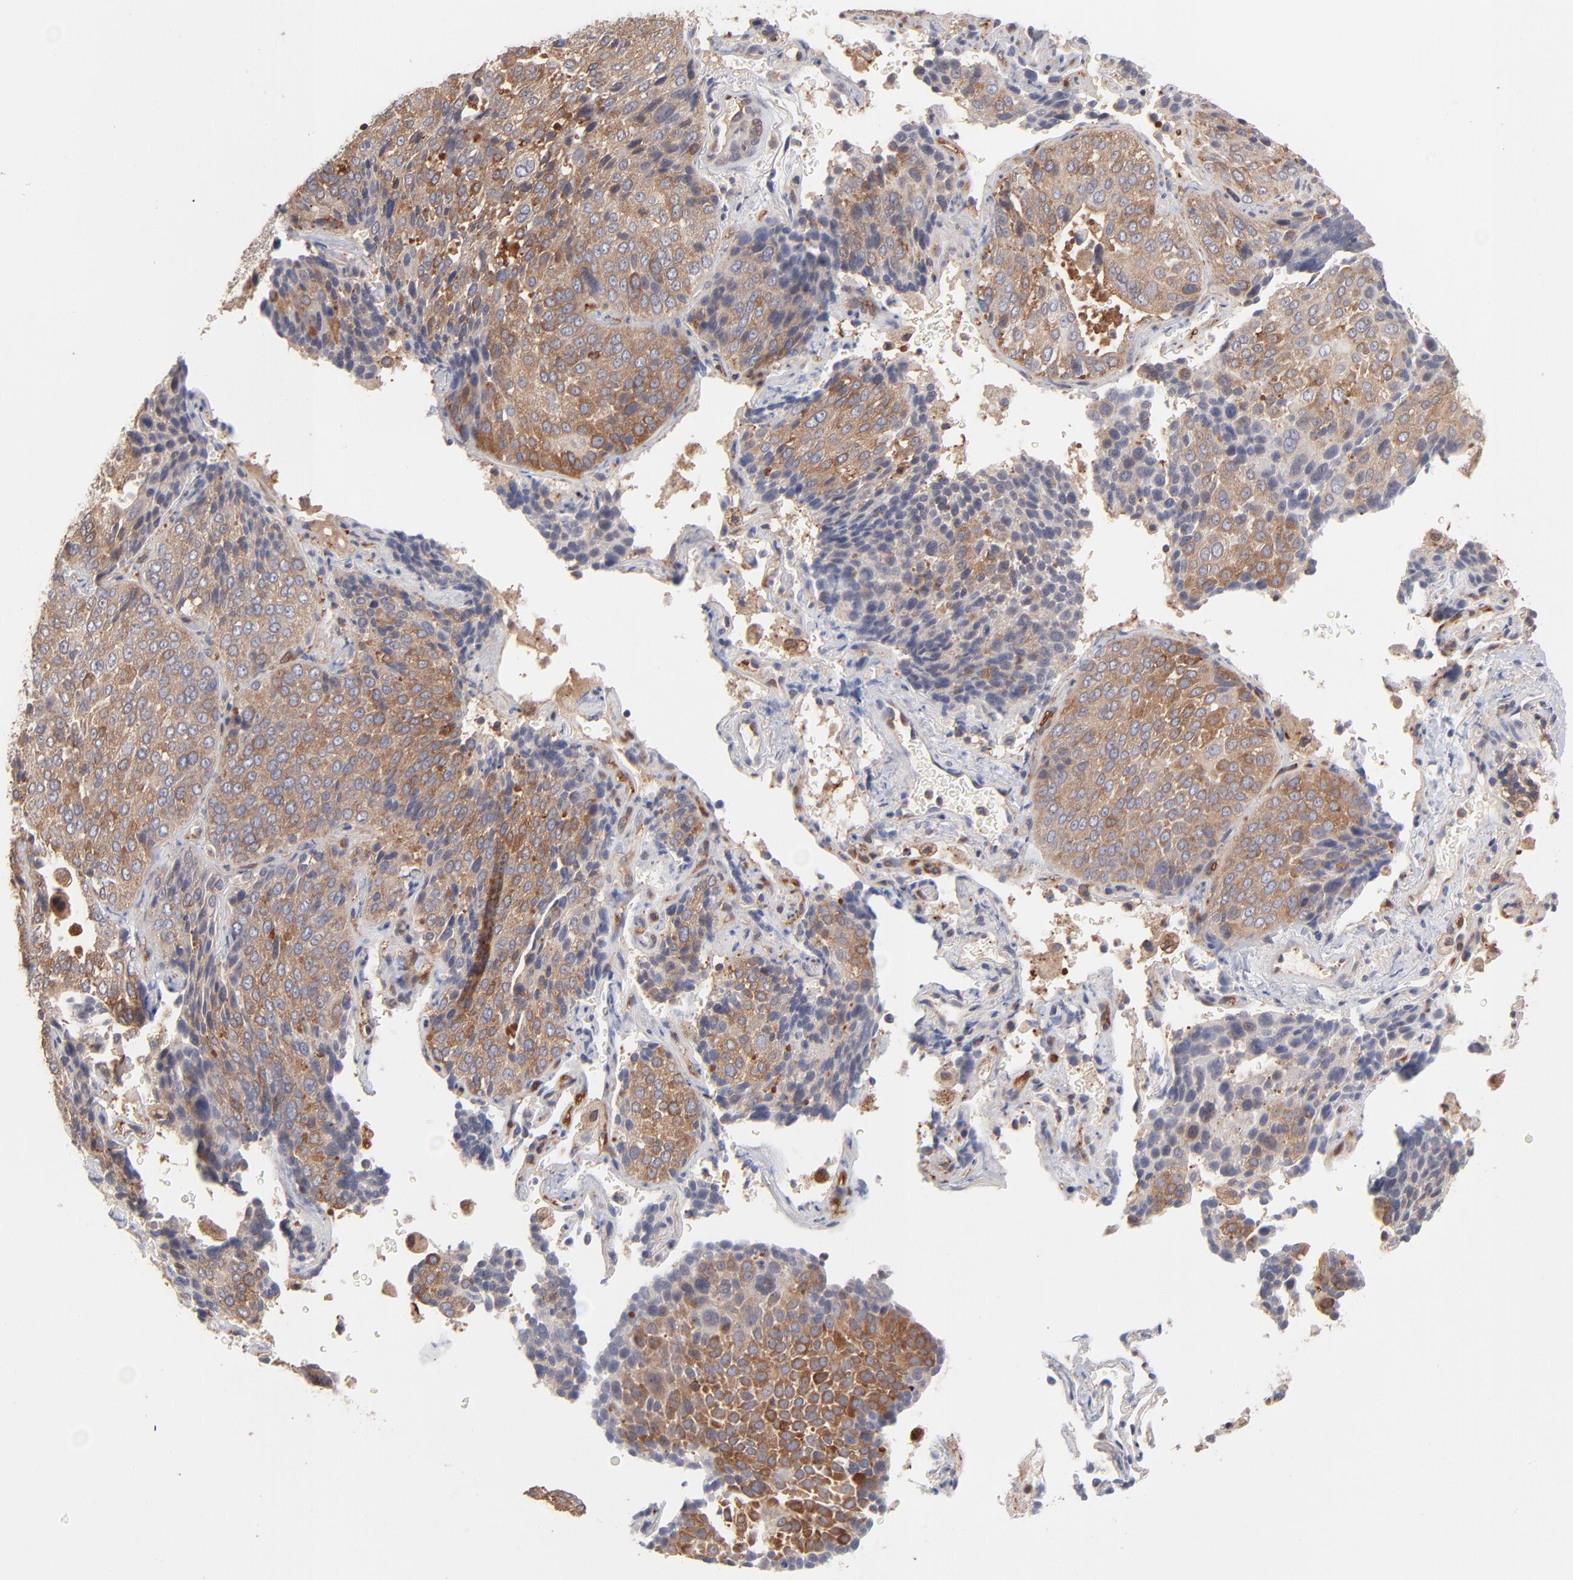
{"staining": {"intensity": "weak", "quantity": ">75%", "location": "cytoplasmic/membranous"}, "tissue": "lung cancer", "cell_type": "Tumor cells", "image_type": "cancer", "snomed": [{"axis": "morphology", "description": "Squamous cell carcinoma, NOS"}, {"axis": "topography", "description": "Lung"}], "caption": "Protein staining of squamous cell carcinoma (lung) tissue shows weak cytoplasmic/membranous positivity in about >75% of tumor cells.", "gene": "IVNS1ABP", "patient": {"sex": "male", "age": 54}}